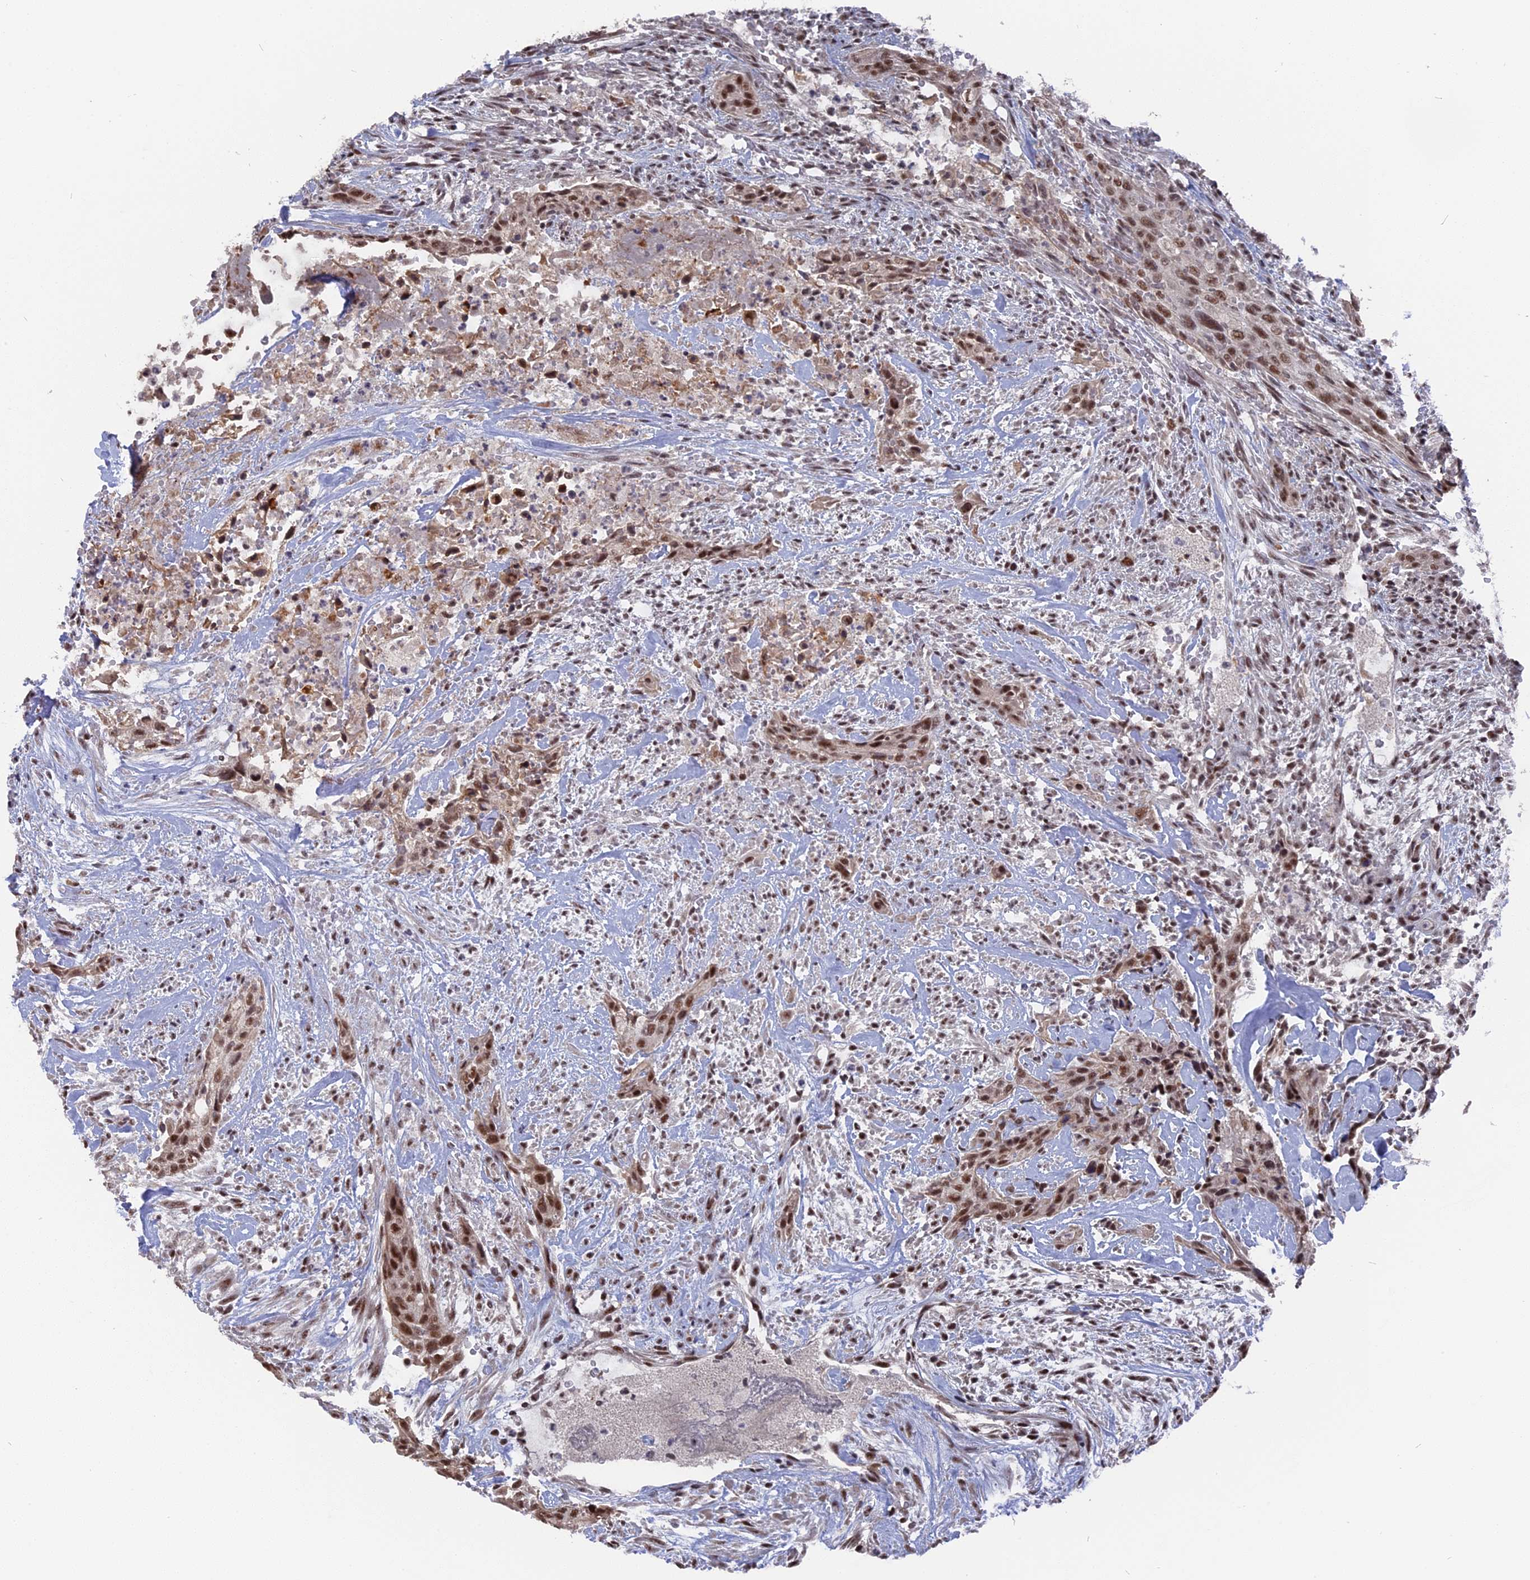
{"staining": {"intensity": "moderate", "quantity": ">75%", "location": "nuclear"}, "tissue": "urothelial cancer", "cell_type": "Tumor cells", "image_type": "cancer", "snomed": [{"axis": "morphology", "description": "Urothelial carcinoma, High grade"}, {"axis": "topography", "description": "Urinary bladder"}], "caption": "A histopathology image of human urothelial carcinoma (high-grade) stained for a protein exhibits moderate nuclear brown staining in tumor cells. Using DAB (3,3'-diaminobenzidine) (brown) and hematoxylin (blue) stains, captured at high magnification using brightfield microscopy.", "gene": "SF3A2", "patient": {"sex": "male", "age": 35}}